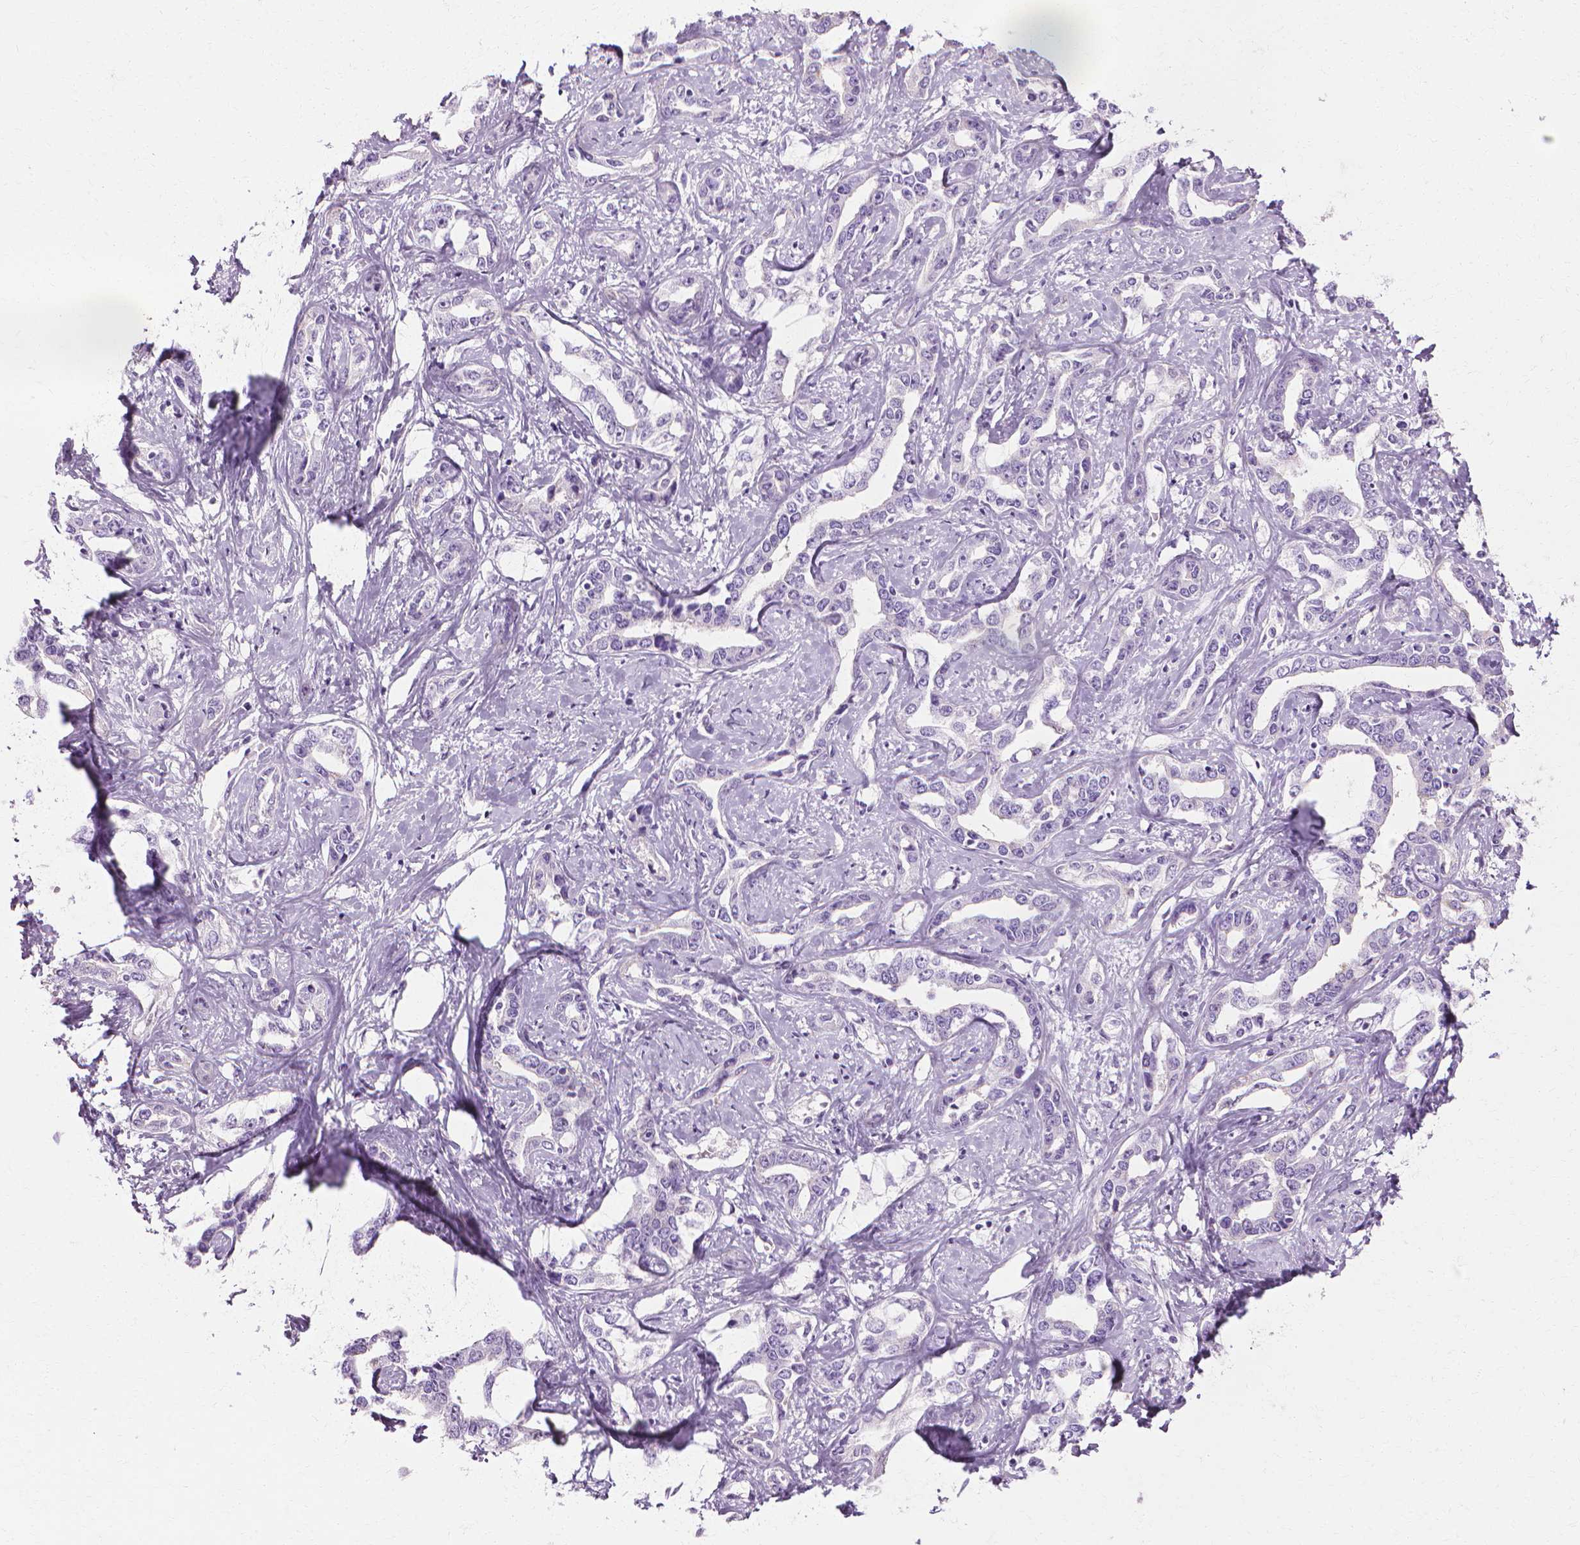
{"staining": {"intensity": "negative", "quantity": "none", "location": "none"}, "tissue": "liver cancer", "cell_type": "Tumor cells", "image_type": "cancer", "snomed": [{"axis": "morphology", "description": "Cholangiocarcinoma"}, {"axis": "topography", "description": "Liver"}], "caption": "Immunohistochemistry micrograph of human liver cholangiocarcinoma stained for a protein (brown), which shows no staining in tumor cells.", "gene": "CFAP157", "patient": {"sex": "male", "age": 59}}